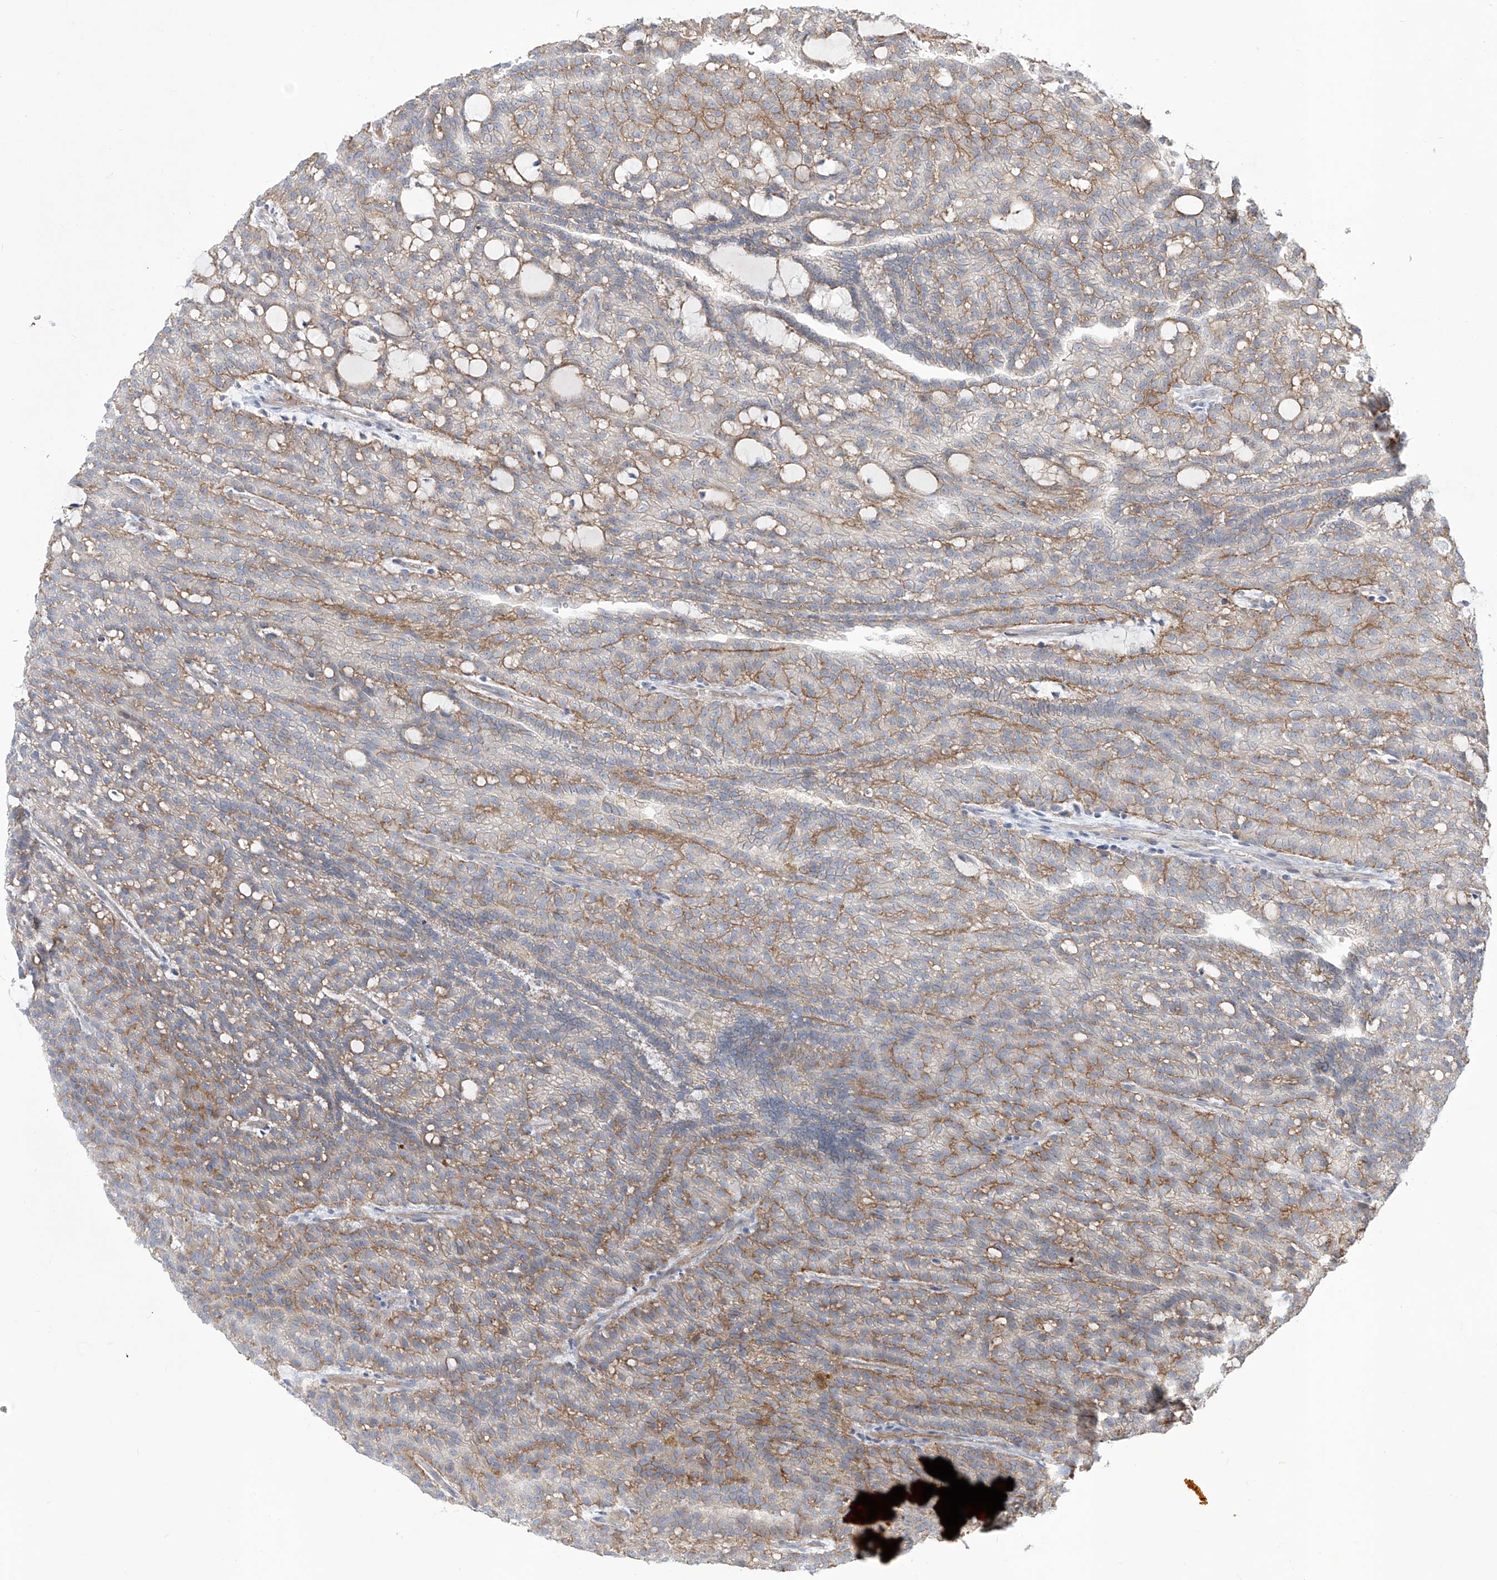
{"staining": {"intensity": "moderate", "quantity": "25%-75%", "location": "cytoplasmic/membranous"}, "tissue": "renal cancer", "cell_type": "Tumor cells", "image_type": "cancer", "snomed": [{"axis": "morphology", "description": "Adenocarcinoma, NOS"}, {"axis": "topography", "description": "Kidney"}], "caption": "Protein expression analysis of adenocarcinoma (renal) exhibits moderate cytoplasmic/membranous positivity in about 25%-75% of tumor cells.", "gene": "LRRC1", "patient": {"sex": "male", "age": 63}}